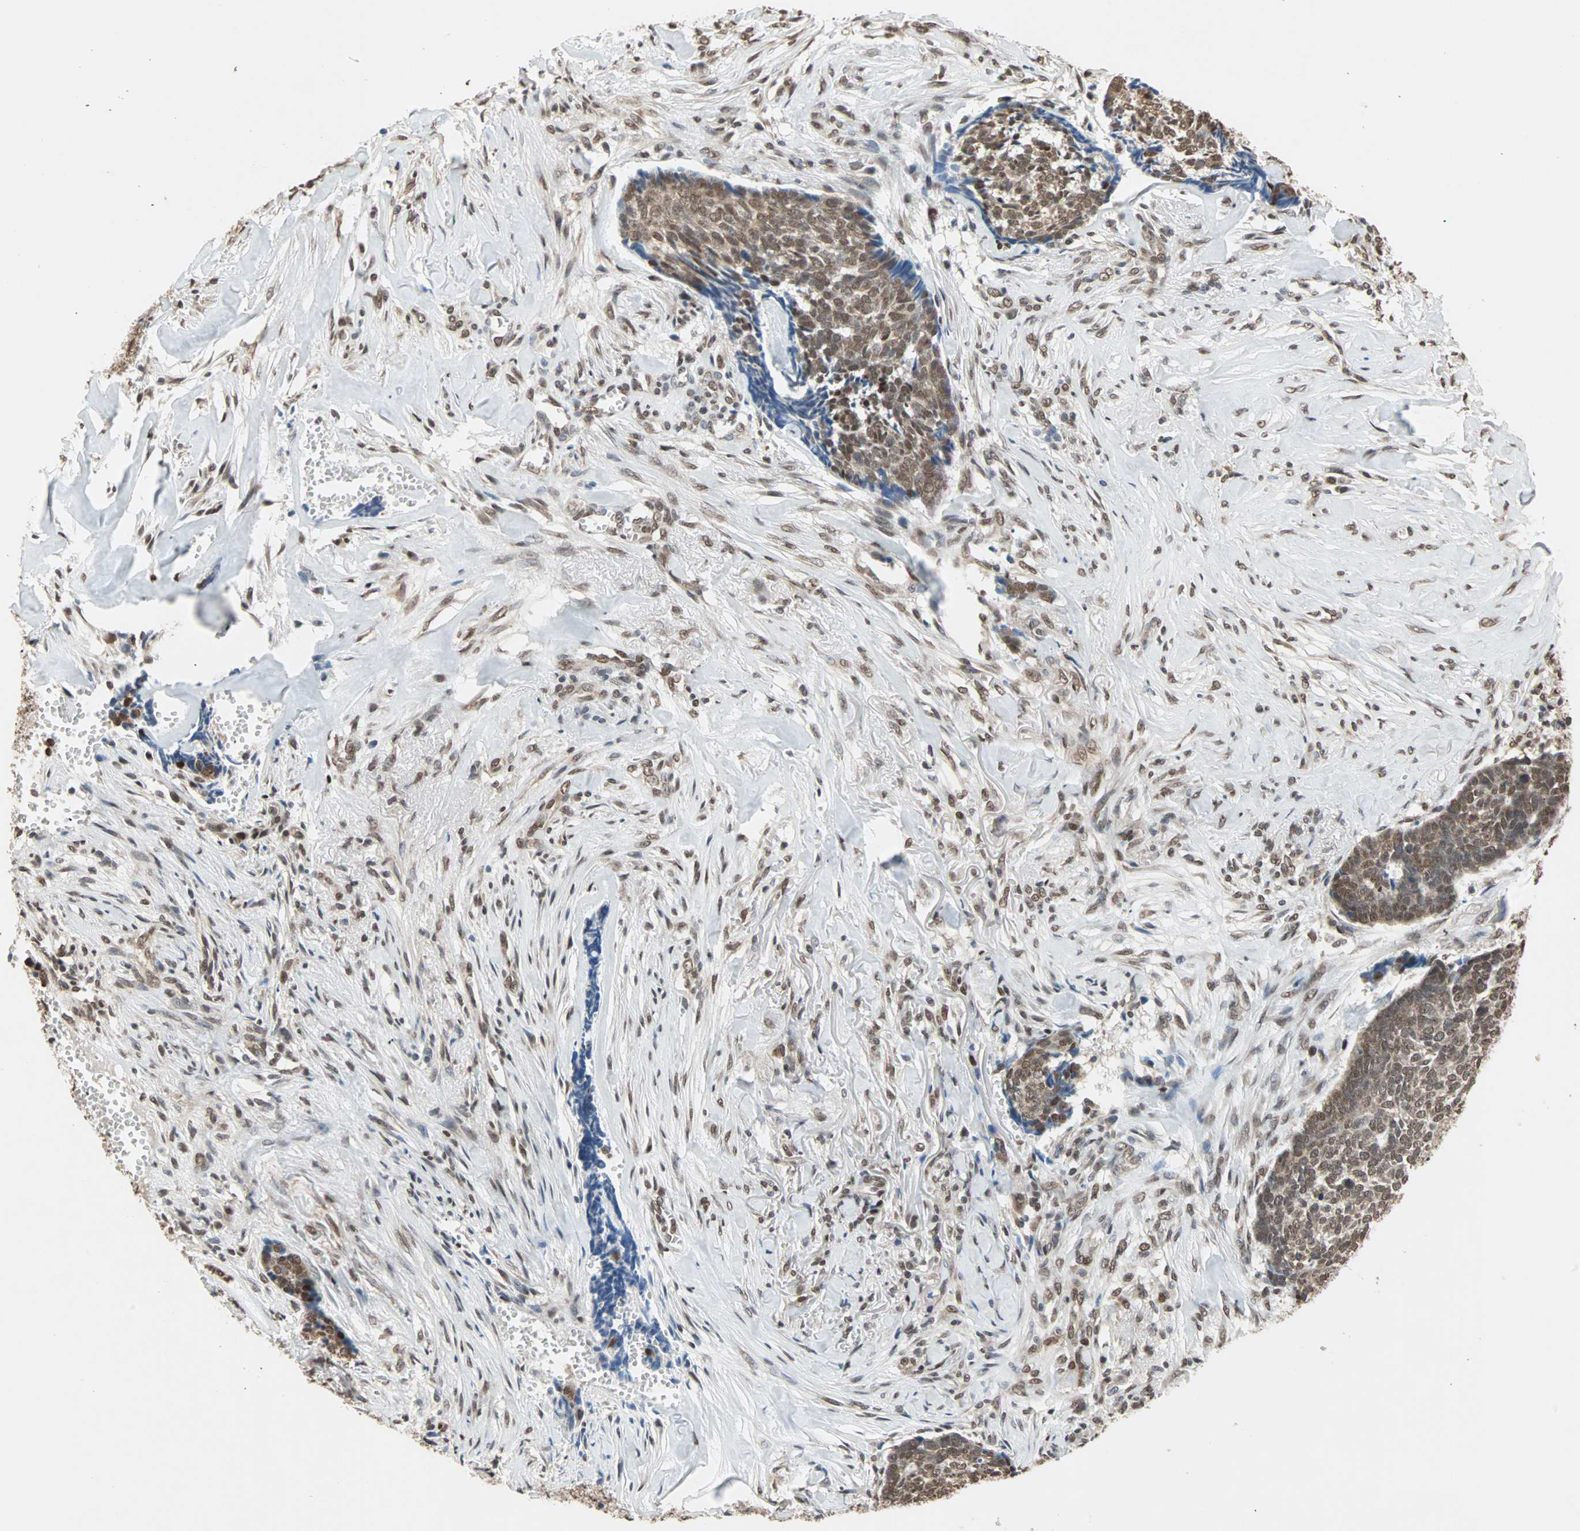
{"staining": {"intensity": "strong", "quantity": ">75%", "location": "nuclear"}, "tissue": "skin cancer", "cell_type": "Tumor cells", "image_type": "cancer", "snomed": [{"axis": "morphology", "description": "Basal cell carcinoma"}, {"axis": "topography", "description": "Skin"}], "caption": "Human skin cancer stained for a protein (brown) displays strong nuclear positive staining in approximately >75% of tumor cells.", "gene": "DAZAP1", "patient": {"sex": "male", "age": 84}}